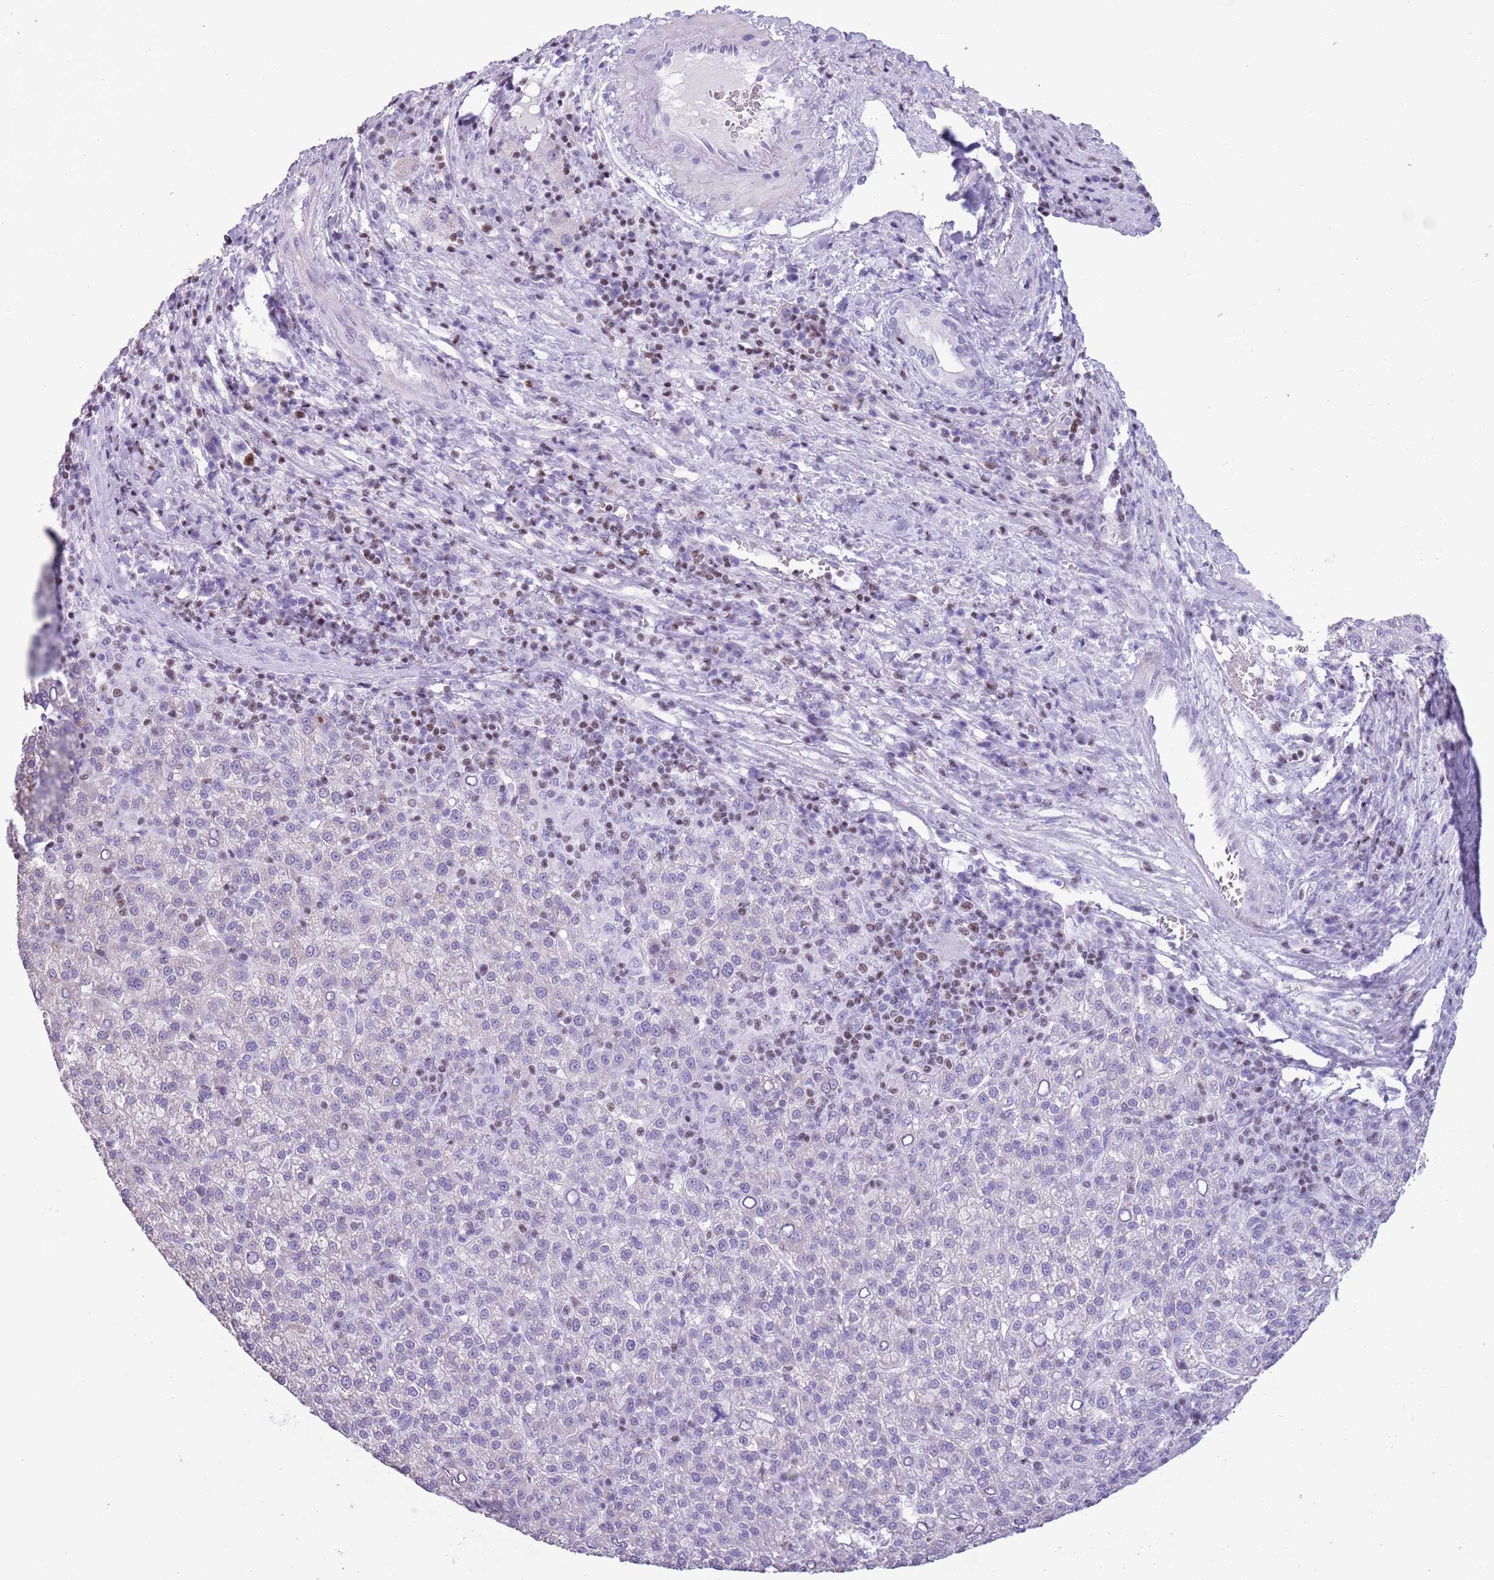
{"staining": {"intensity": "negative", "quantity": "none", "location": "none"}, "tissue": "liver cancer", "cell_type": "Tumor cells", "image_type": "cancer", "snomed": [{"axis": "morphology", "description": "Carcinoma, Hepatocellular, NOS"}, {"axis": "topography", "description": "Liver"}], "caption": "A photomicrograph of liver cancer stained for a protein demonstrates no brown staining in tumor cells.", "gene": "BCL11B", "patient": {"sex": "female", "age": 58}}